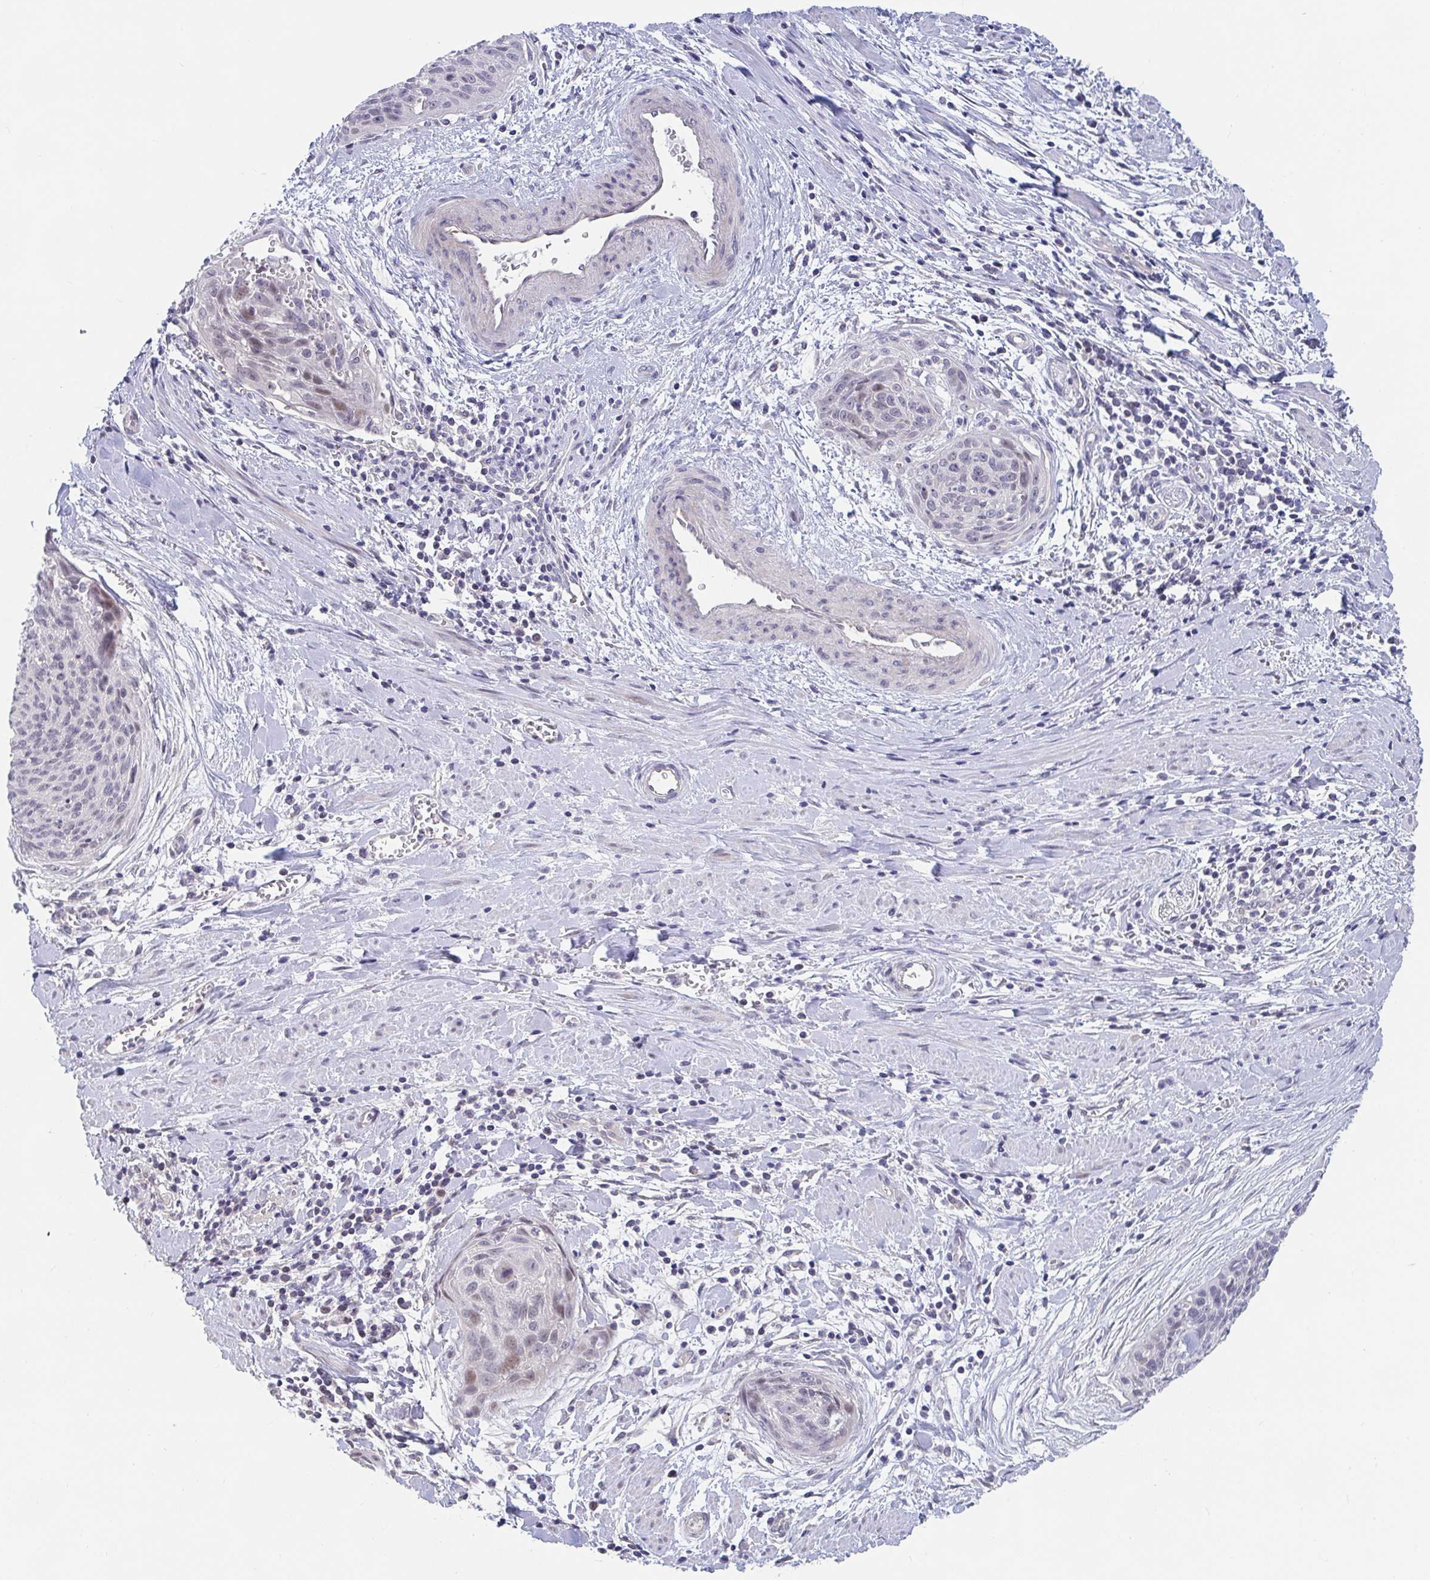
{"staining": {"intensity": "weak", "quantity": "<25%", "location": "nuclear"}, "tissue": "cervical cancer", "cell_type": "Tumor cells", "image_type": "cancer", "snomed": [{"axis": "morphology", "description": "Squamous cell carcinoma, NOS"}, {"axis": "topography", "description": "Cervix"}], "caption": "Tumor cells show no significant positivity in cervical cancer.", "gene": "FAM156B", "patient": {"sex": "female", "age": 55}}